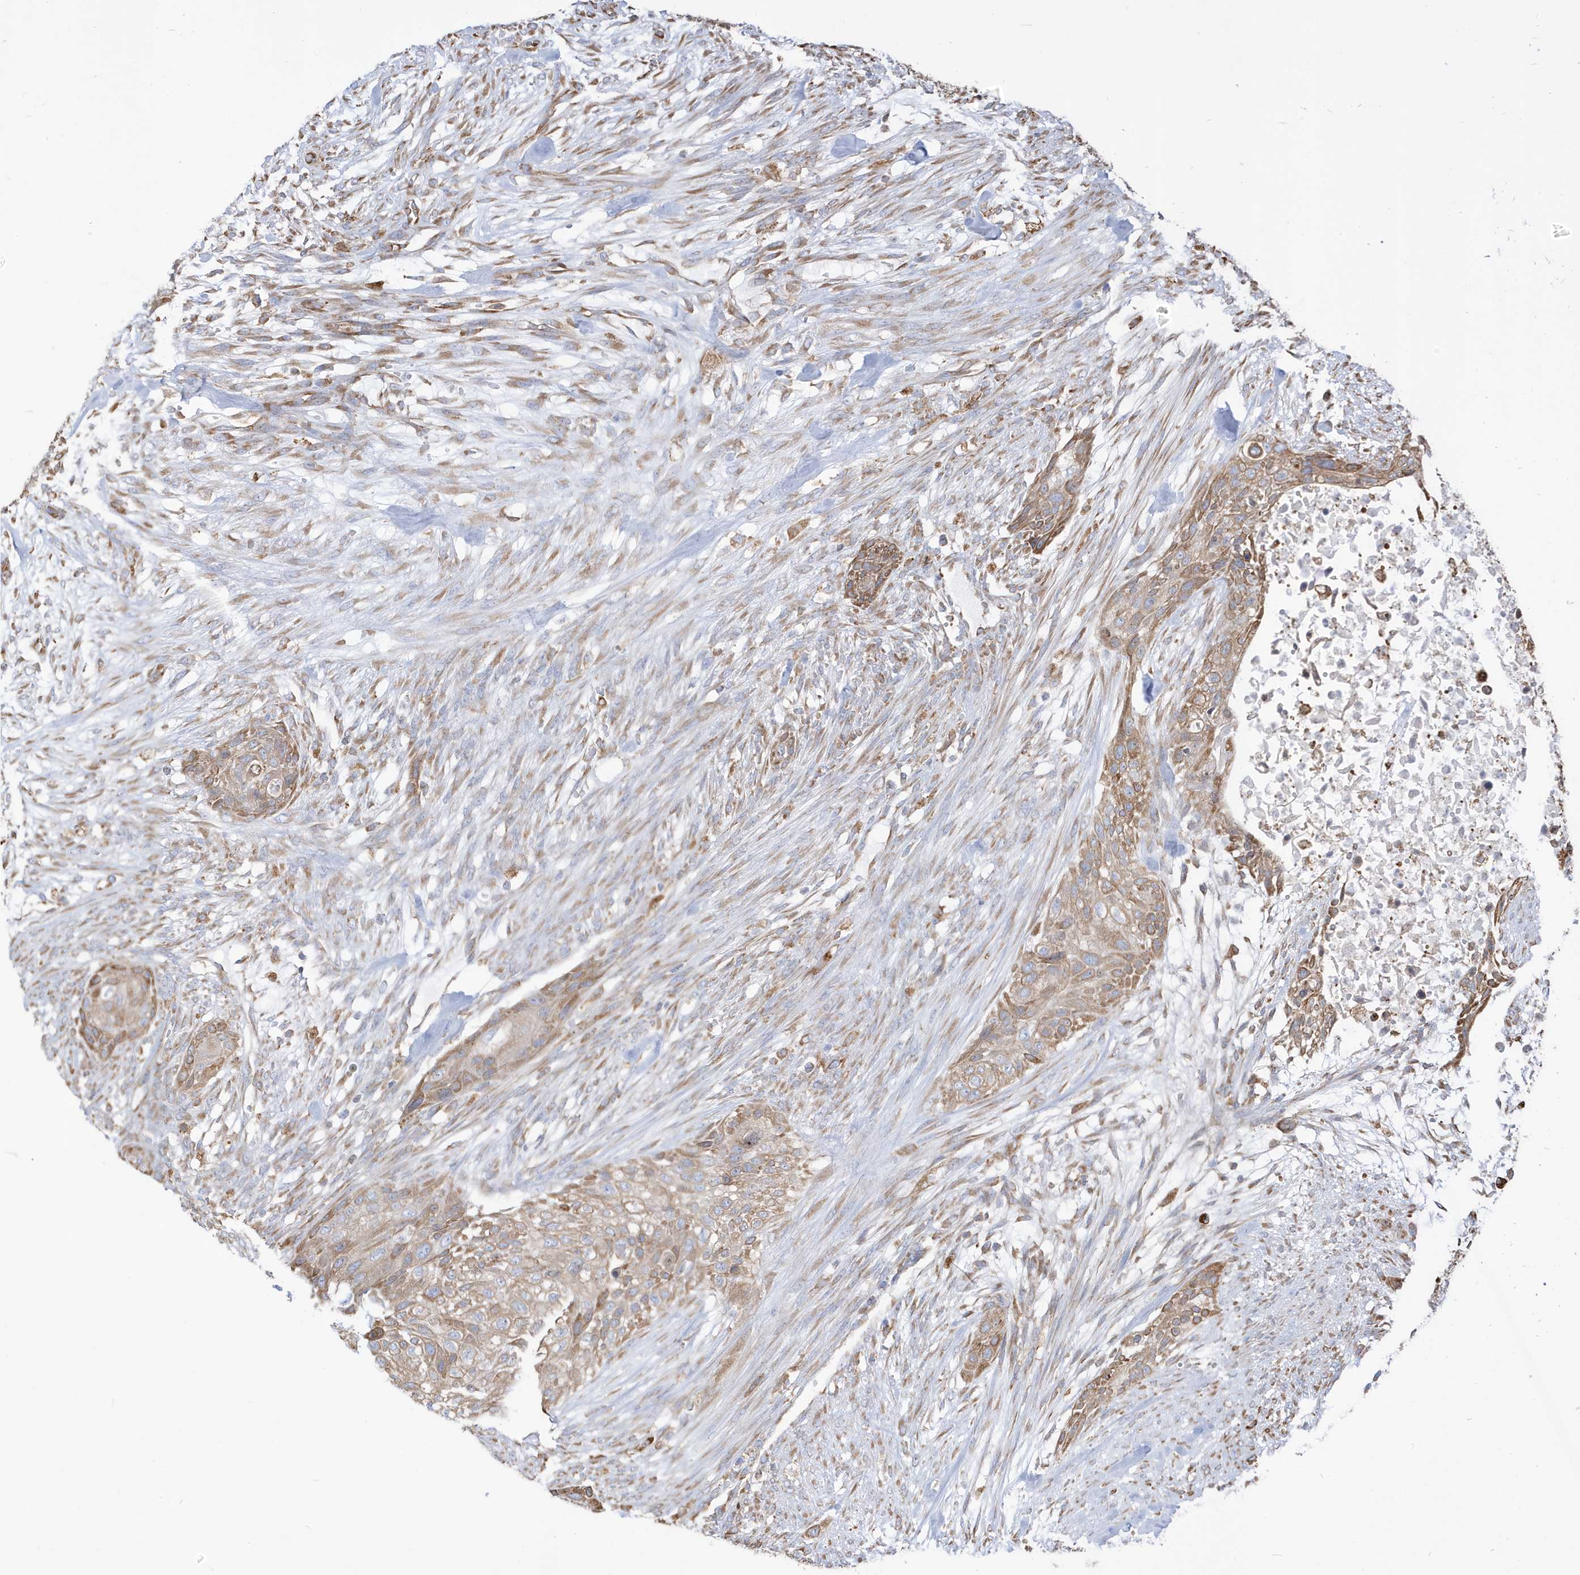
{"staining": {"intensity": "moderate", "quantity": ">75%", "location": "cytoplasmic/membranous"}, "tissue": "urothelial cancer", "cell_type": "Tumor cells", "image_type": "cancer", "snomed": [{"axis": "morphology", "description": "Urothelial carcinoma, High grade"}, {"axis": "topography", "description": "Urinary bladder"}], "caption": "Urothelial cancer stained with a protein marker displays moderate staining in tumor cells.", "gene": "PDIA6", "patient": {"sex": "male", "age": 35}}